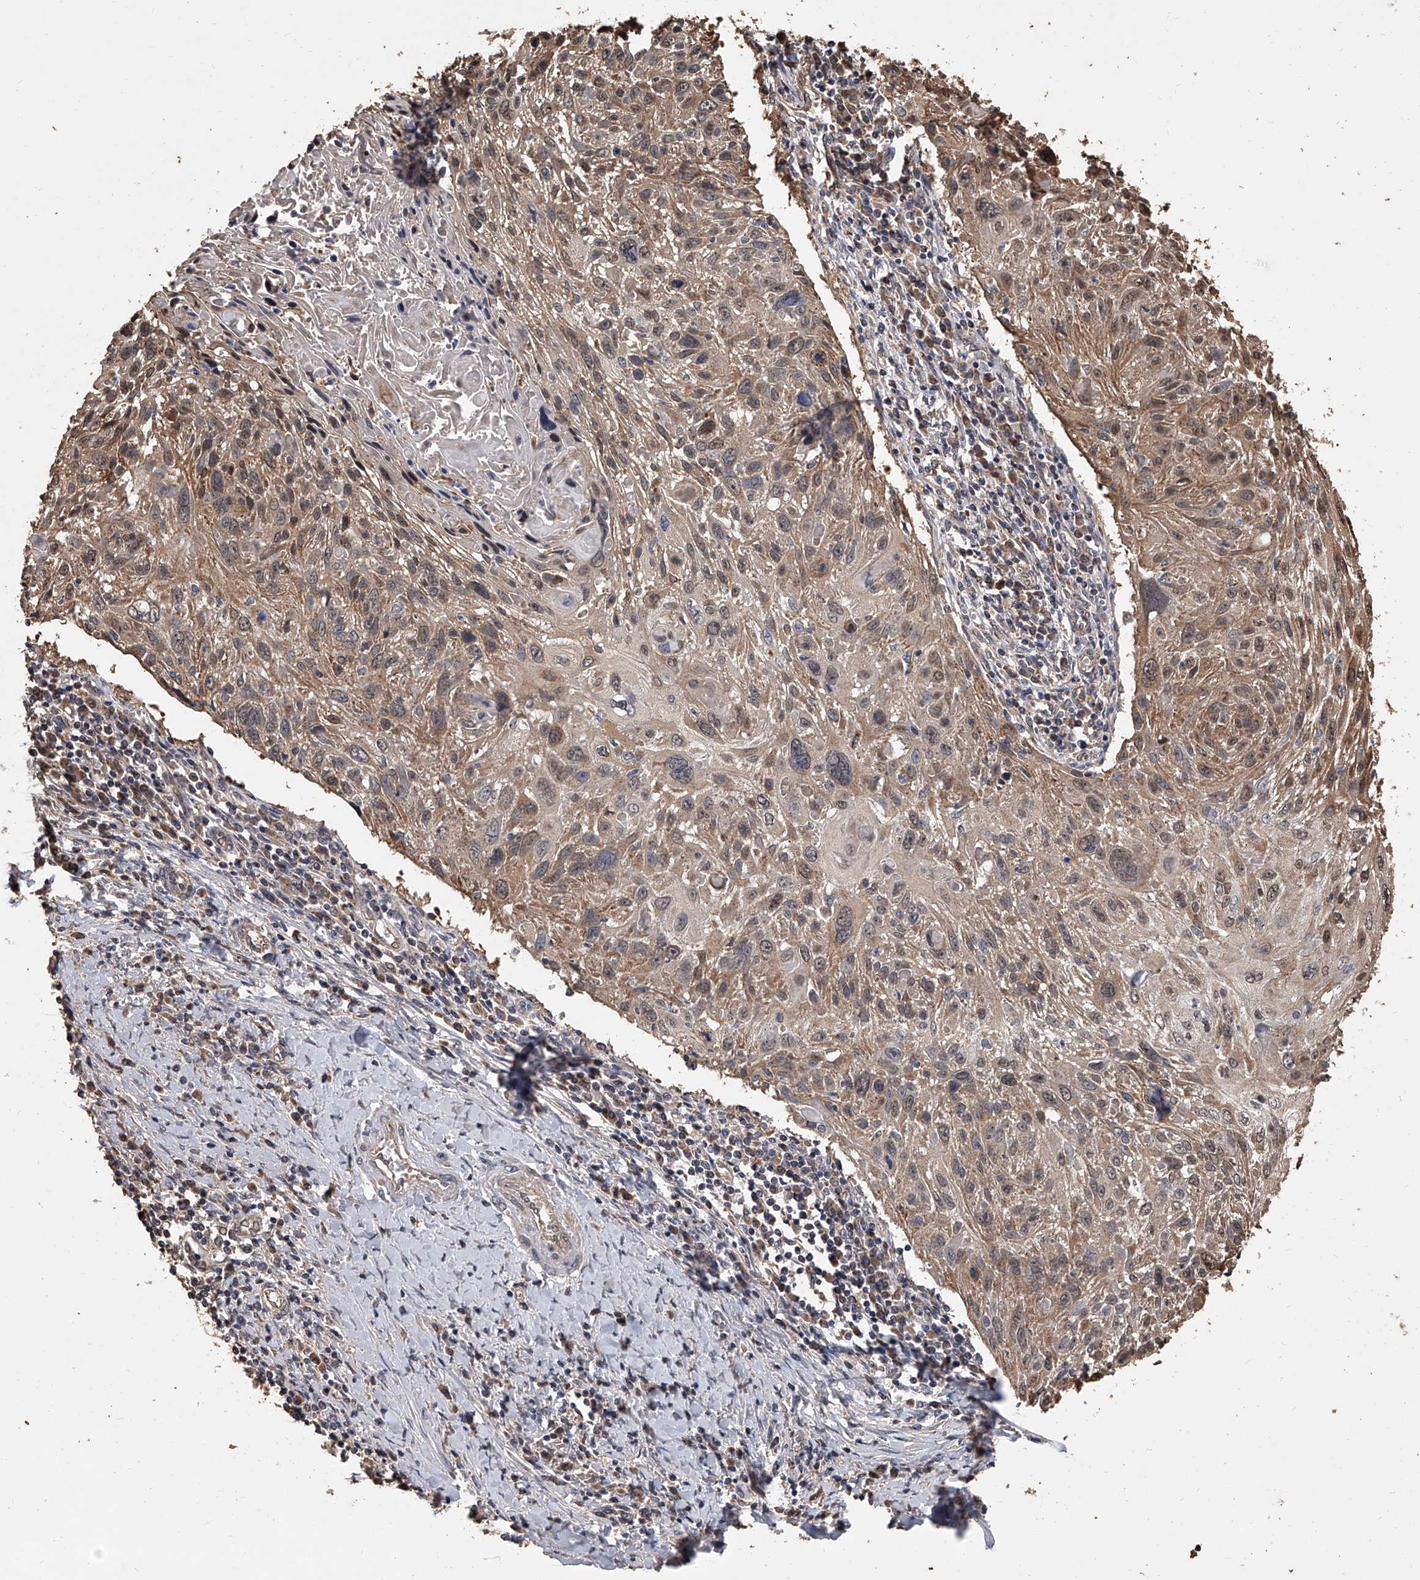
{"staining": {"intensity": "moderate", "quantity": ">75%", "location": "cytoplasmic/membranous,nuclear"}, "tissue": "cervical cancer", "cell_type": "Tumor cells", "image_type": "cancer", "snomed": [{"axis": "morphology", "description": "Squamous cell carcinoma, NOS"}, {"axis": "topography", "description": "Cervix"}], "caption": "IHC photomicrograph of human squamous cell carcinoma (cervical) stained for a protein (brown), which displays medium levels of moderate cytoplasmic/membranous and nuclear positivity in about >75% of tumor cells.", "gene": "LTV1", "patient": {"sex": "female", "age": 51}}